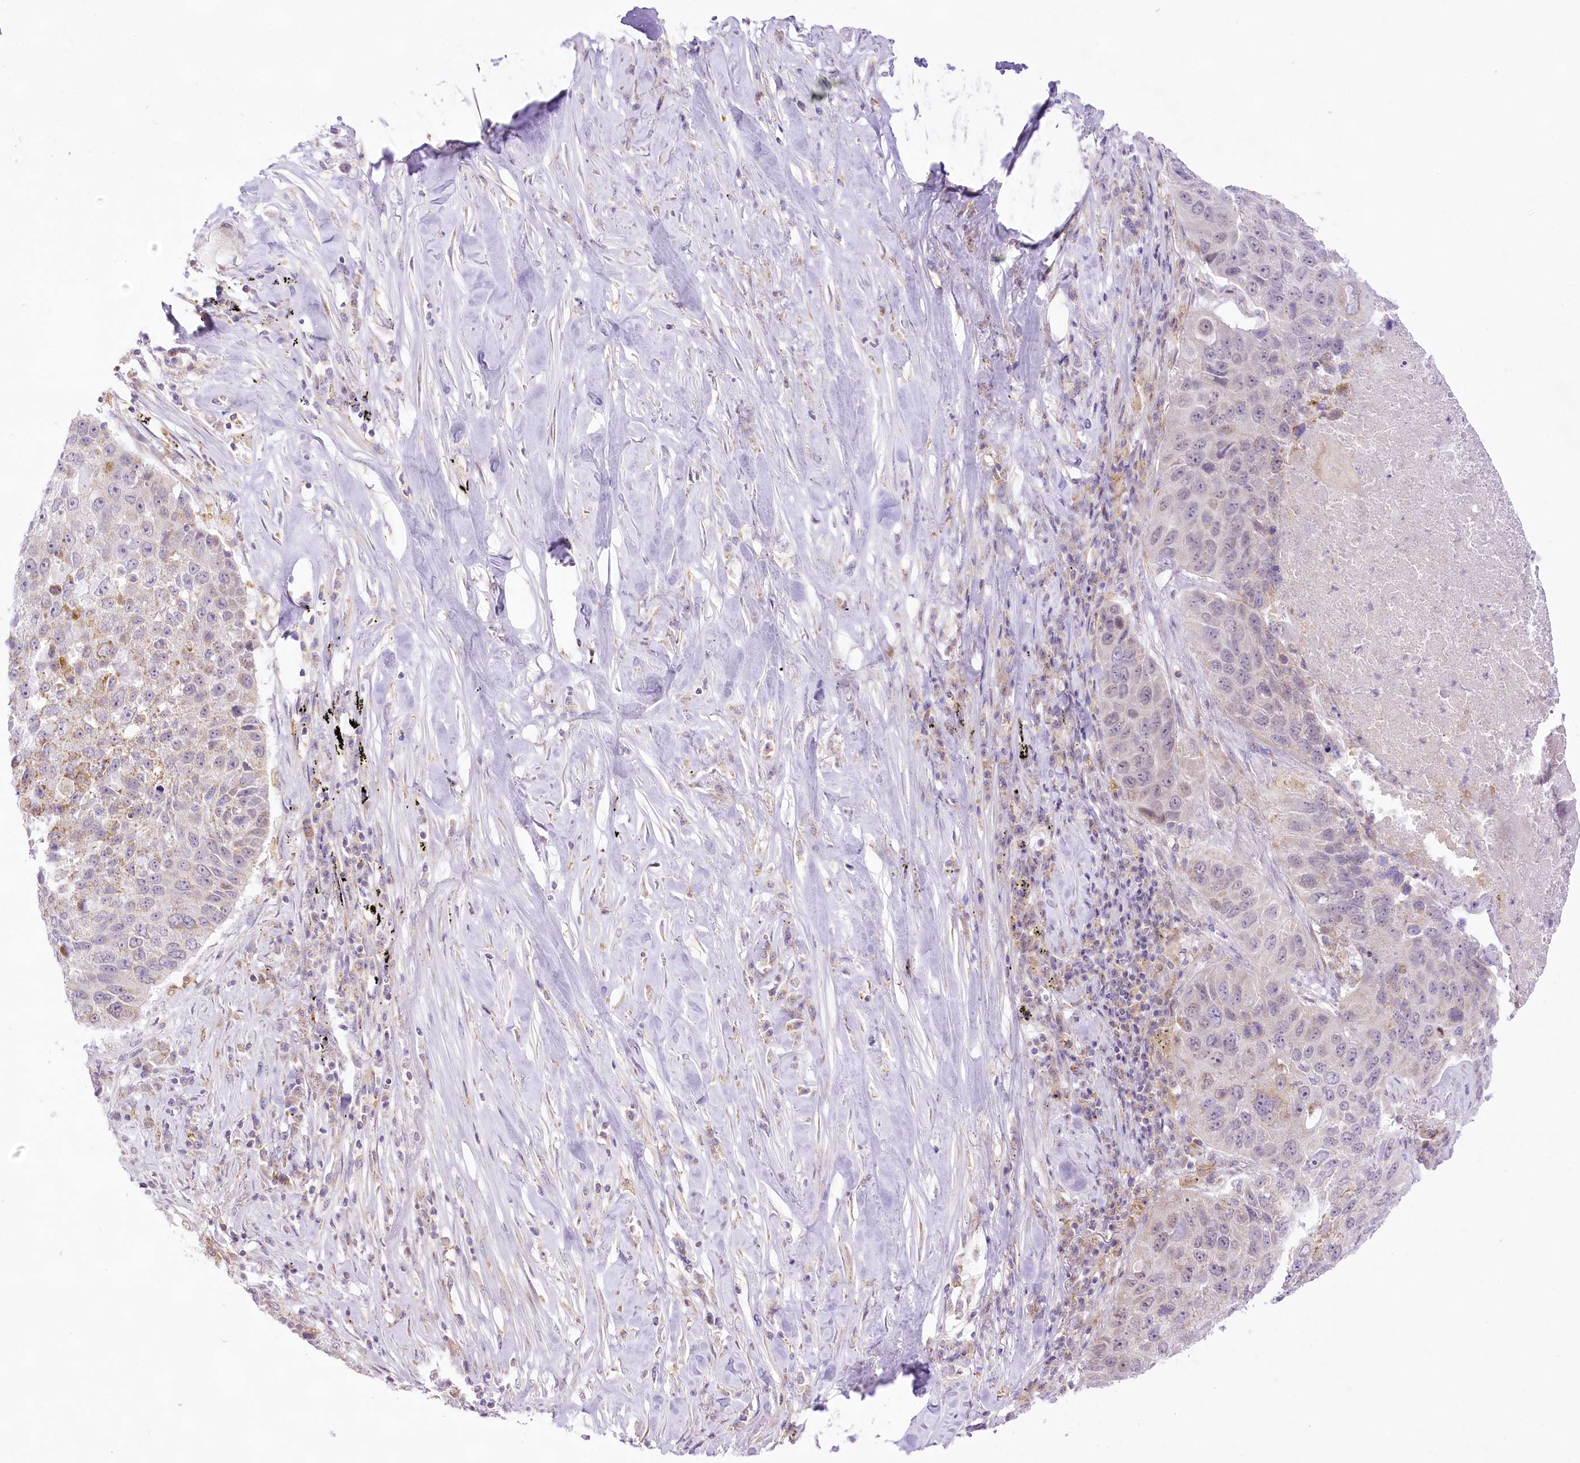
{"staining": {"intensity": "weak", "quantity": "<25%", "location": "cytoplasmic/membranous"}, "tissue": "lung cancer", "cell_type": "Tumor cells", "image_type": "cancer", "snomed": [{"axis": "morphology", "description": "Squamous cell carcinoma, NOS"}, {"axis": "topography", "description": "Lung"}], "caption": "Tumor cells are negative for protein expression in human lung cancer (squamous cell carcinoma).", "gene": "CCDC30", "patient": {"sex": "male", "age": 61}}